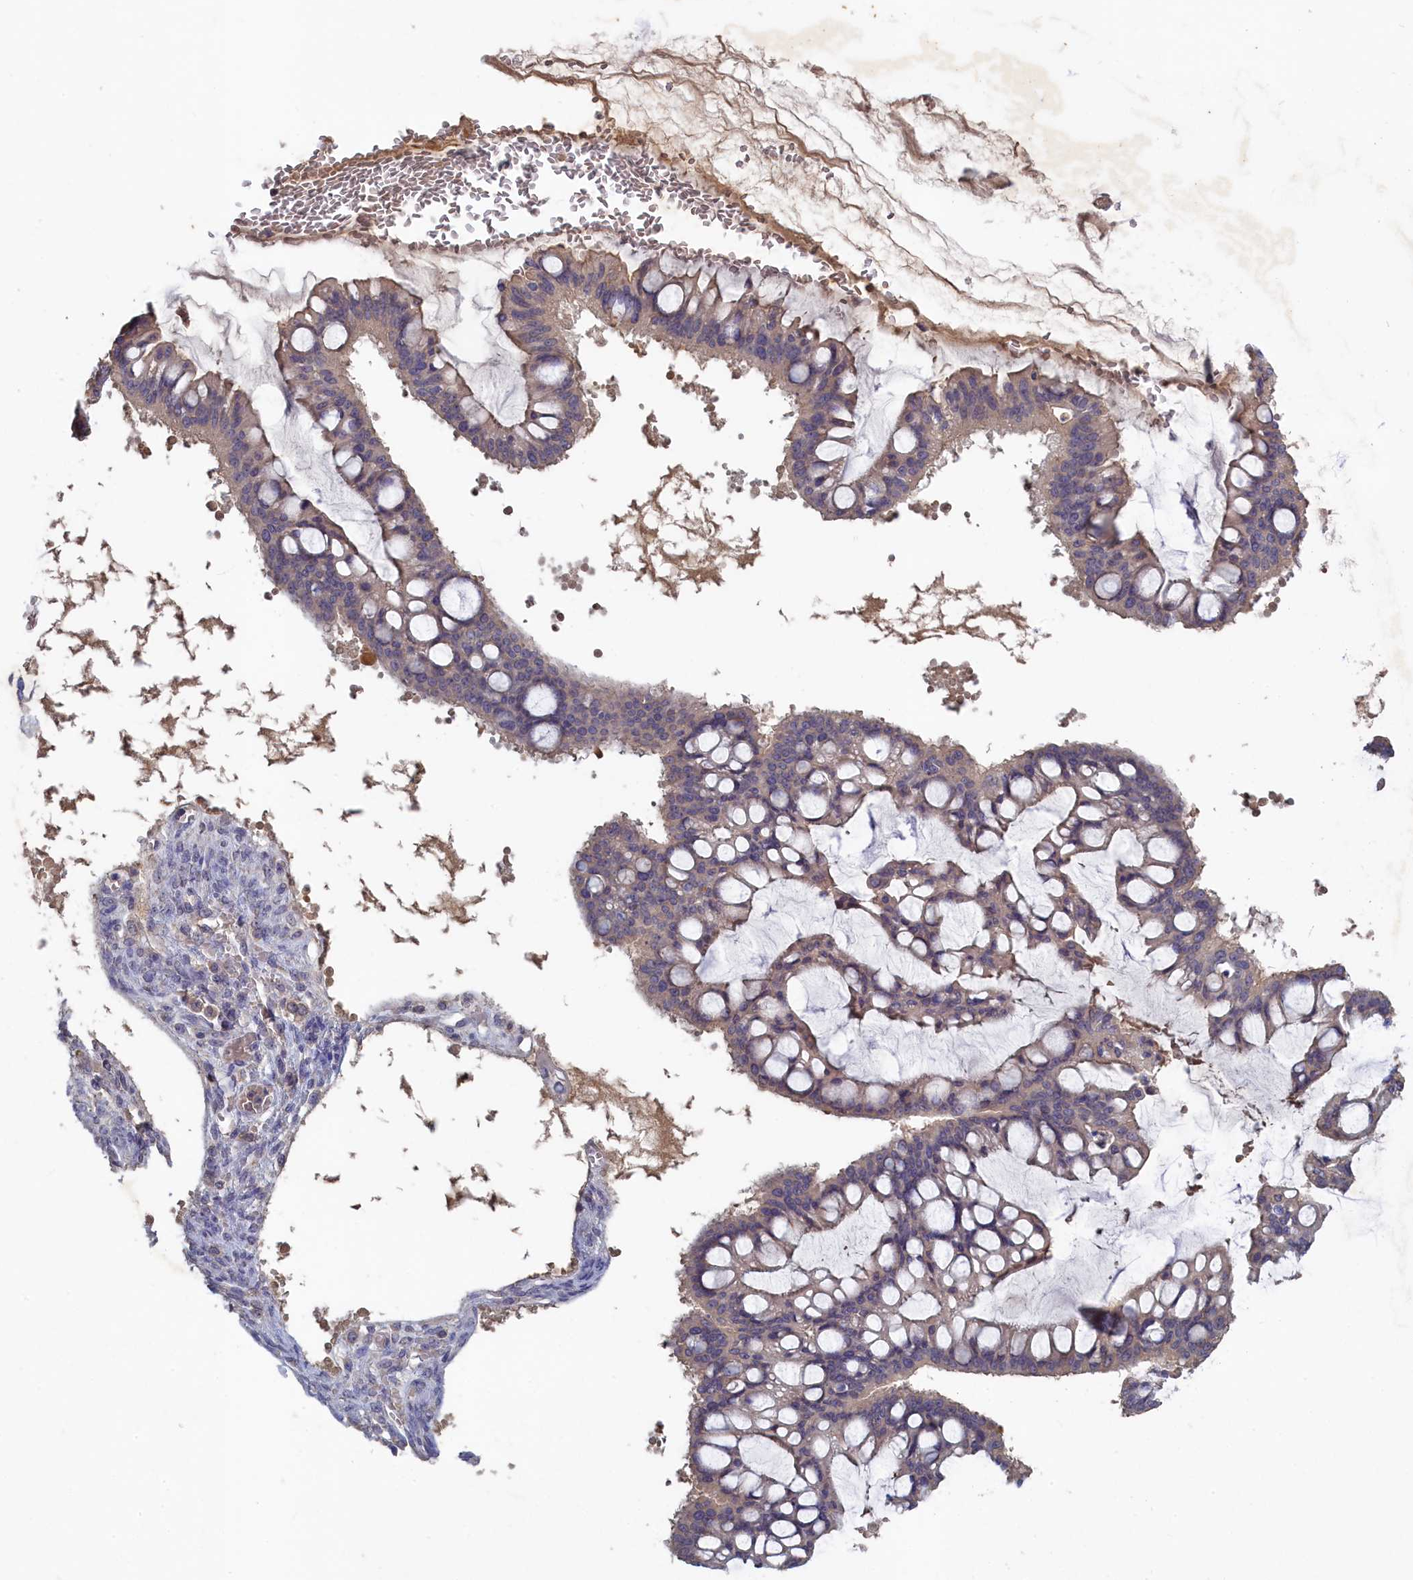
{"staining": {"intensity": "negative", "quantity": "none", "location": "none"}, "tissue": "ovarian cancer", "cell_type": "Tumor cells", "image_type": "cancer", "snomed": [{"axis": "morphology", "description": "Cystadenocarcinoma, mucinous, NOS"}, {"axis": "topography", "description": "Ovary"}], "caption": "A high-resolution photomicrograph shows IHC staining of ovarian cancer, which demonstrates no significant expression in tumor cells.", "gene": "CELF5", "patient": {"sex": "female", "age": 73}}